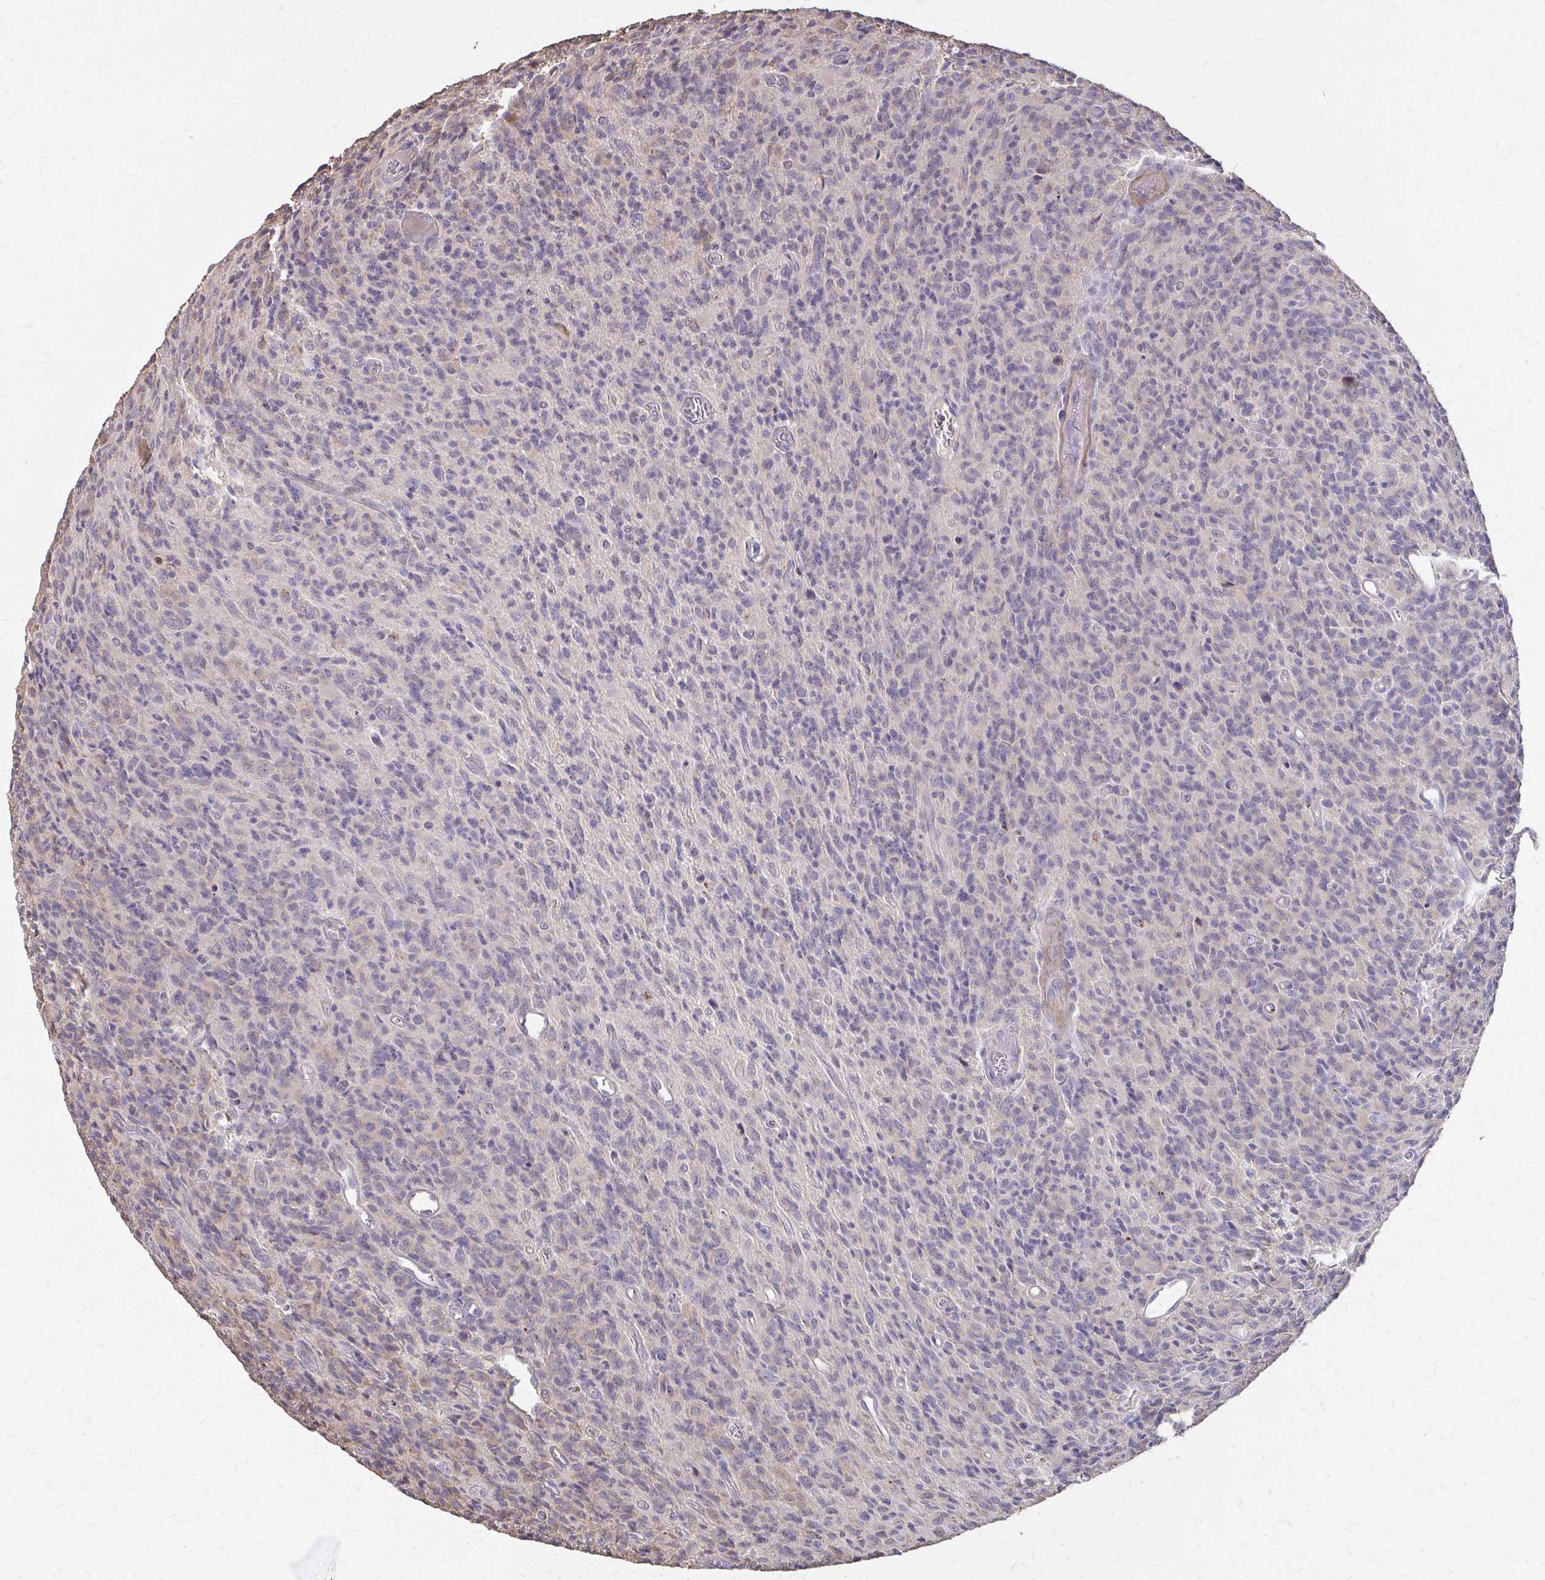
{"staining": {"intensity": "weak", "quantity": "<25%", "location": "cytoplasmic/membranous"}, "tissue": "glioma", "cell_type": "Tumor cells", "image_type": "cancer", "snomed": [{"axis": "morphology", "description": "Glioma, malignant, High grade"}, {"axis": "topography", "description": "Brain"}], "caption": "This is an IHC histopathology image of malignant high-grade glioma. There is no positivity in tumor cells.", "gene": "IFI44L", "patient": {"sex": "male", "age": 76}}